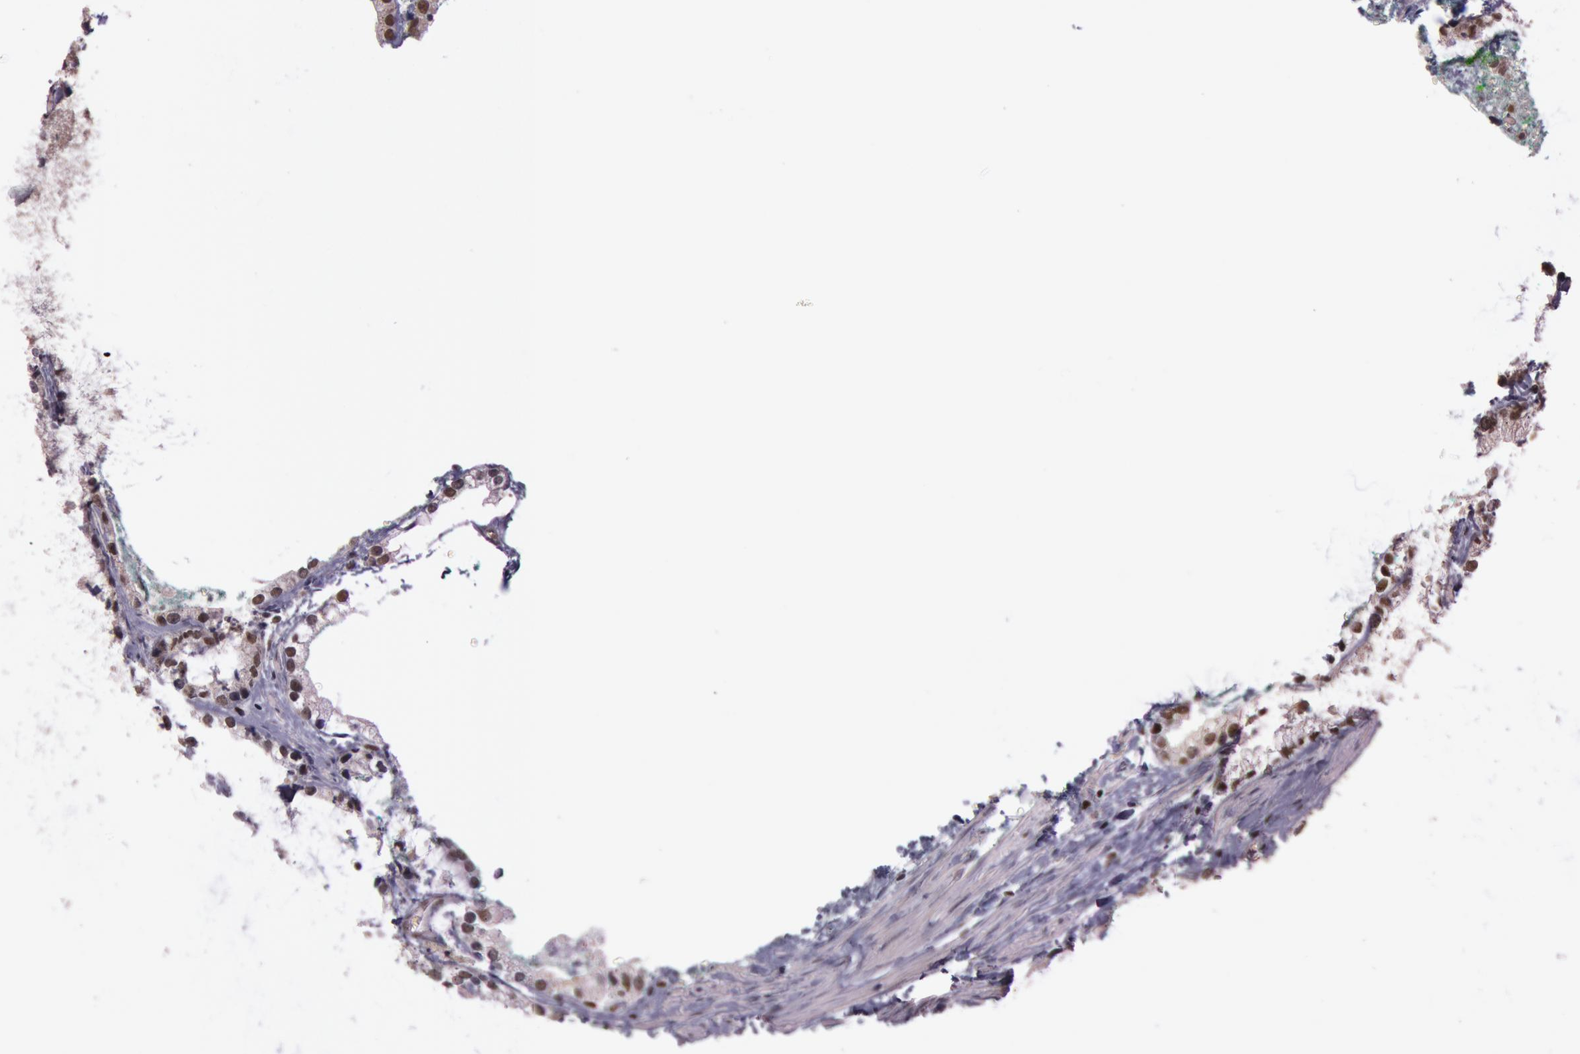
{"staining": {"intensity": "moderate", "quantity": ">75%", "location": "nuclear"}, "tissue": "prostate cancer", "cell_type": "Tumor cells", "image_type": "cancer", "snomed": [{"axis": "morphology", "description": "Adenocarcinoma, High grade"}, {"axis": "topography", "description": "Prostate"}], "caption": "Moderate nuclear protein positivity is appreciated in about >75% of tumor cells in high-grade adenocarcinoma (prostate). The protein is stained brown, and the nuclei are stained in blue (DAB IHC with brightfield microscopy, high magnification).", "gene": "TASL", "patient": {"sex": "male", "age": 63}}